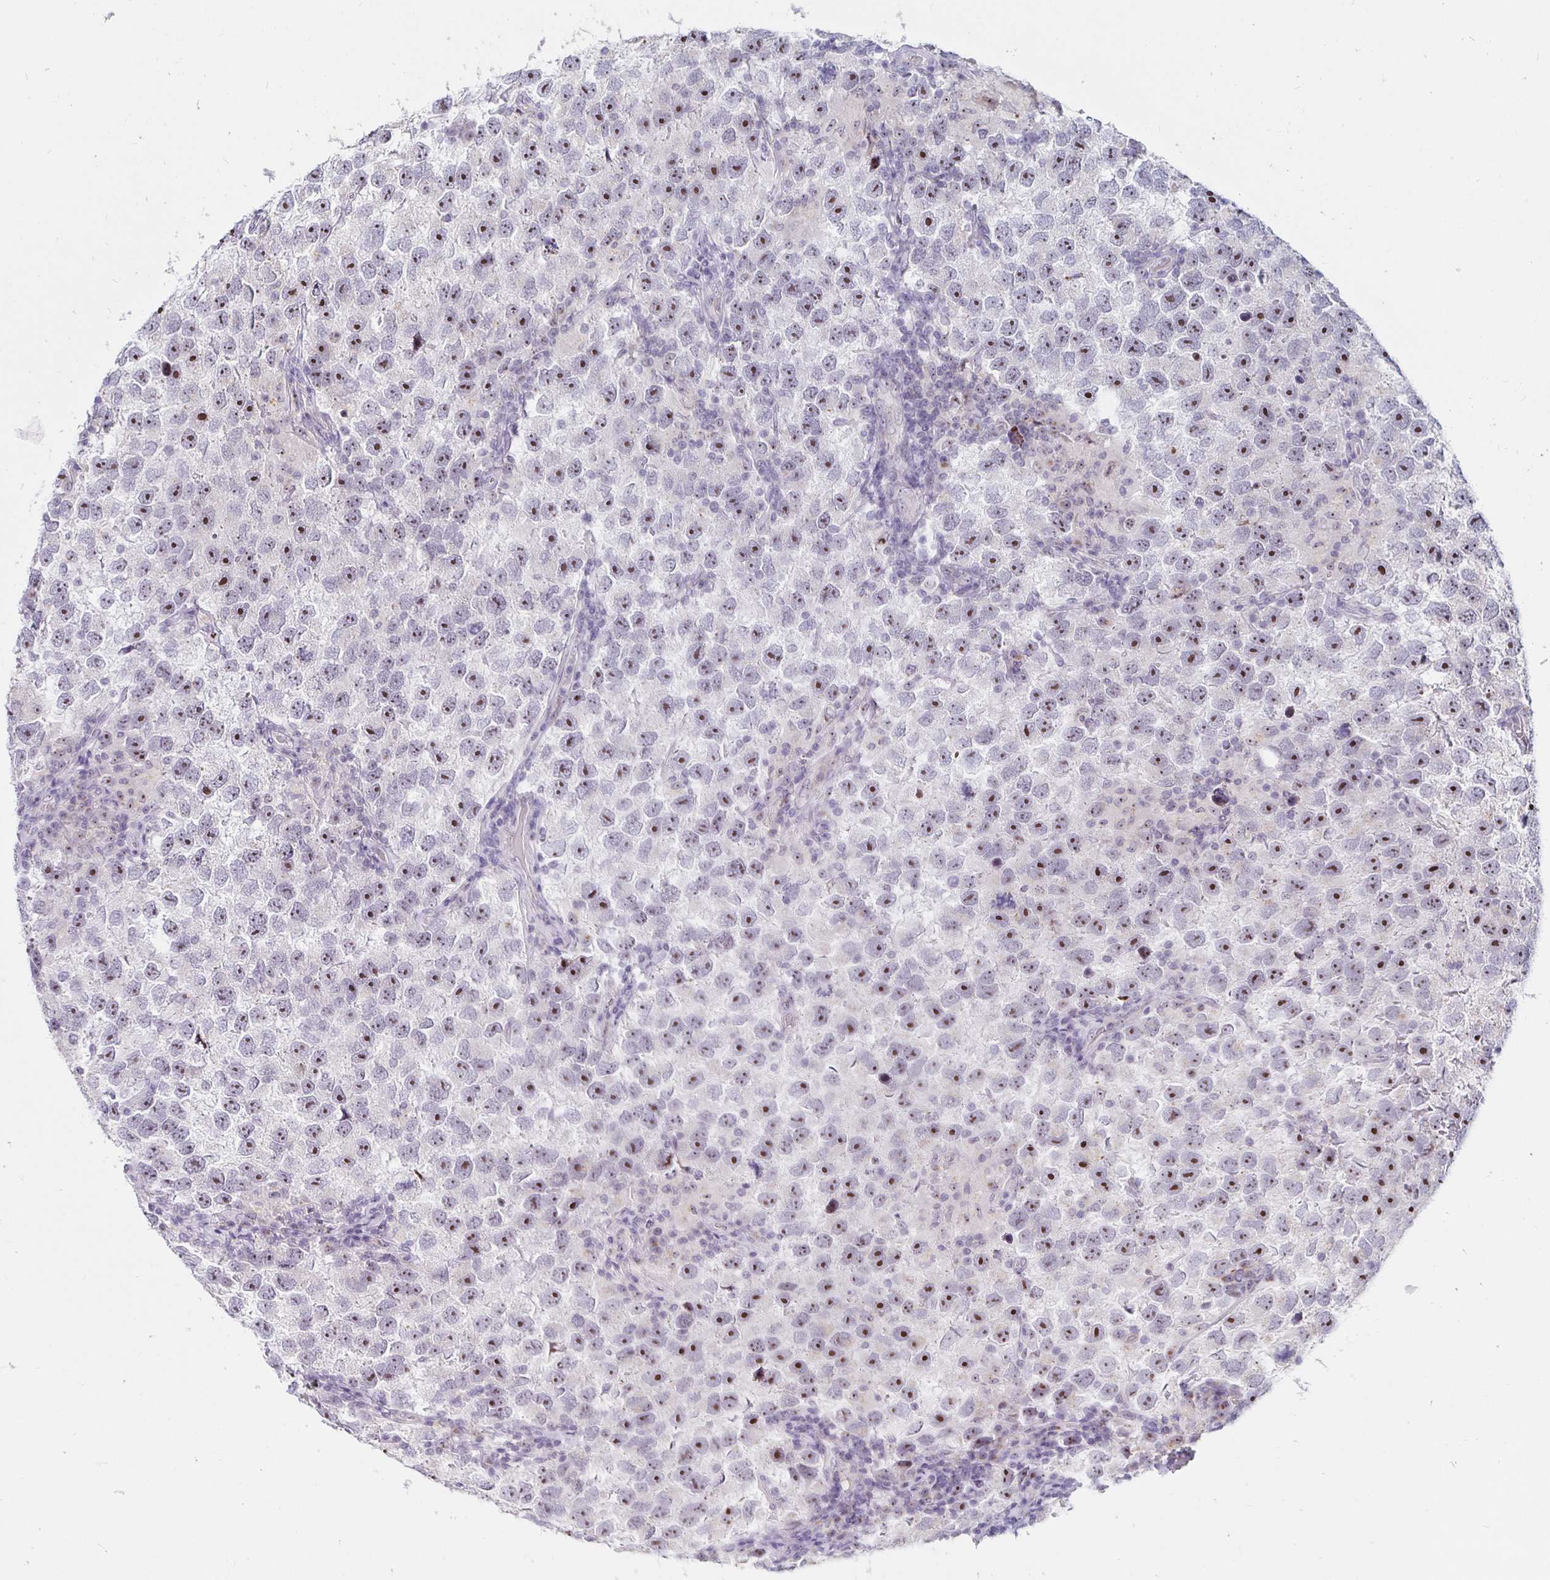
{"staining": {"intensity": "strong", "quantity": "25%-75%", "location": "nuclear"}, "tissue": "testis cancer", "cell_type": "Tumor cells", "image_type": "cancer", "snomed": [{"axis": "morphology", "description": "Seminoma, NOS"}, {"axis": "topography", "description": "Testis"}], "caption": "Immunohistochemistry of testis cancer (seminoma) demonstrates high levels of strong nuclear staining in approximately 25%-75% of tumor cells. The staining was performed using DAB (3,3'-diaminobenzidine), with brown indicating positive protein expression. Nuclei are stained blue with hematoxylin.", "gene": "NUP85", "patient": {"sex": "male", "age": 26}}